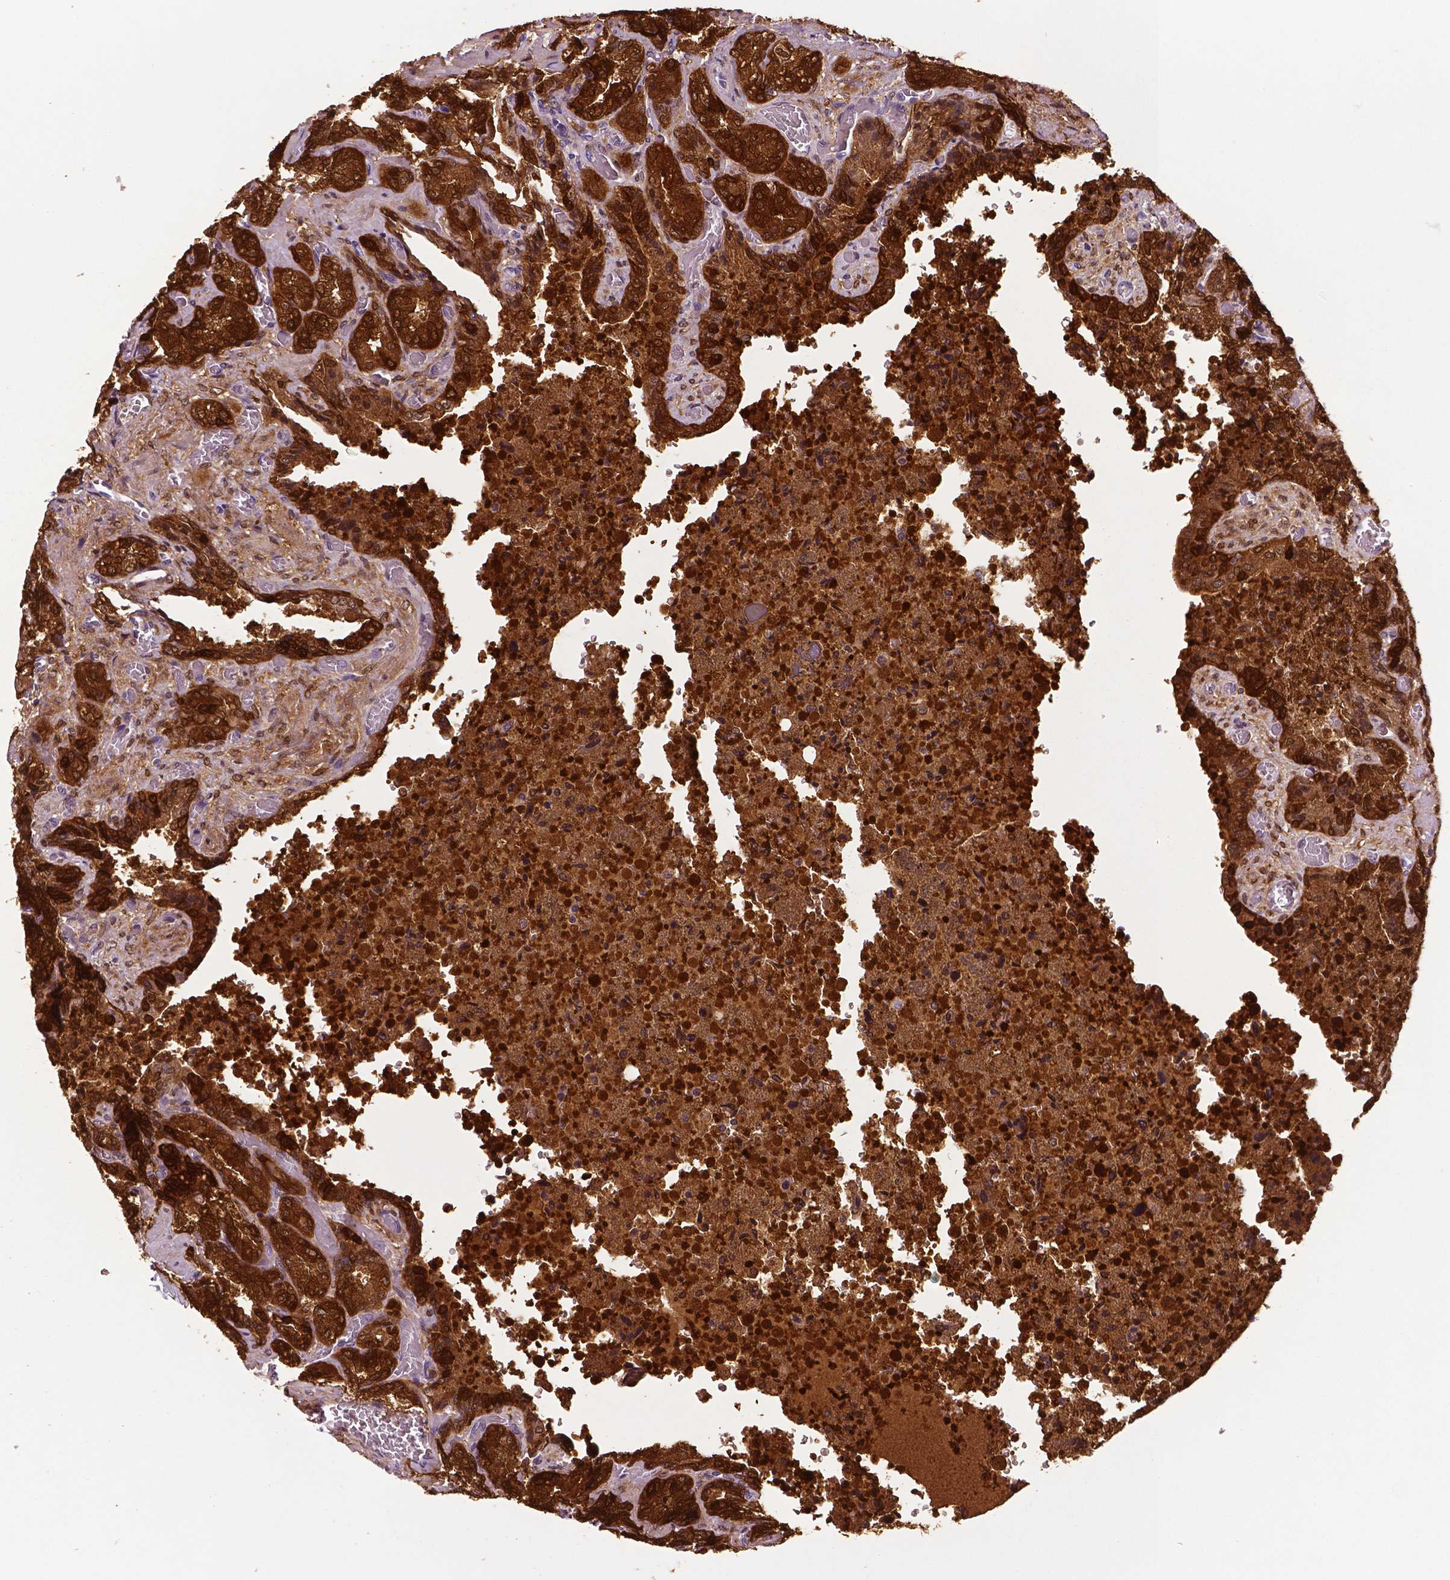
{"staining": {"intensity": "strong", "quantity": ">75%", "location": "cytoplasmic/membranous"}, "tissue": "seminal vesicle", "cell_type": "Glandular cells", "image_type": "normal", "snomed": [{"axis": "morphology", "description": "Normal tissue, NOS"}, {"axis": "topography", "description": "Seminal veicle"}], "caption": "Immunohistochemical staining of benign seminal vesicle displays >75% levels of strong cytoplasmic/membranous protein expression in approximately >75% of glandular cells.", "gene": "PHGDH", "patient": {"sex": "male", "age": 68}}